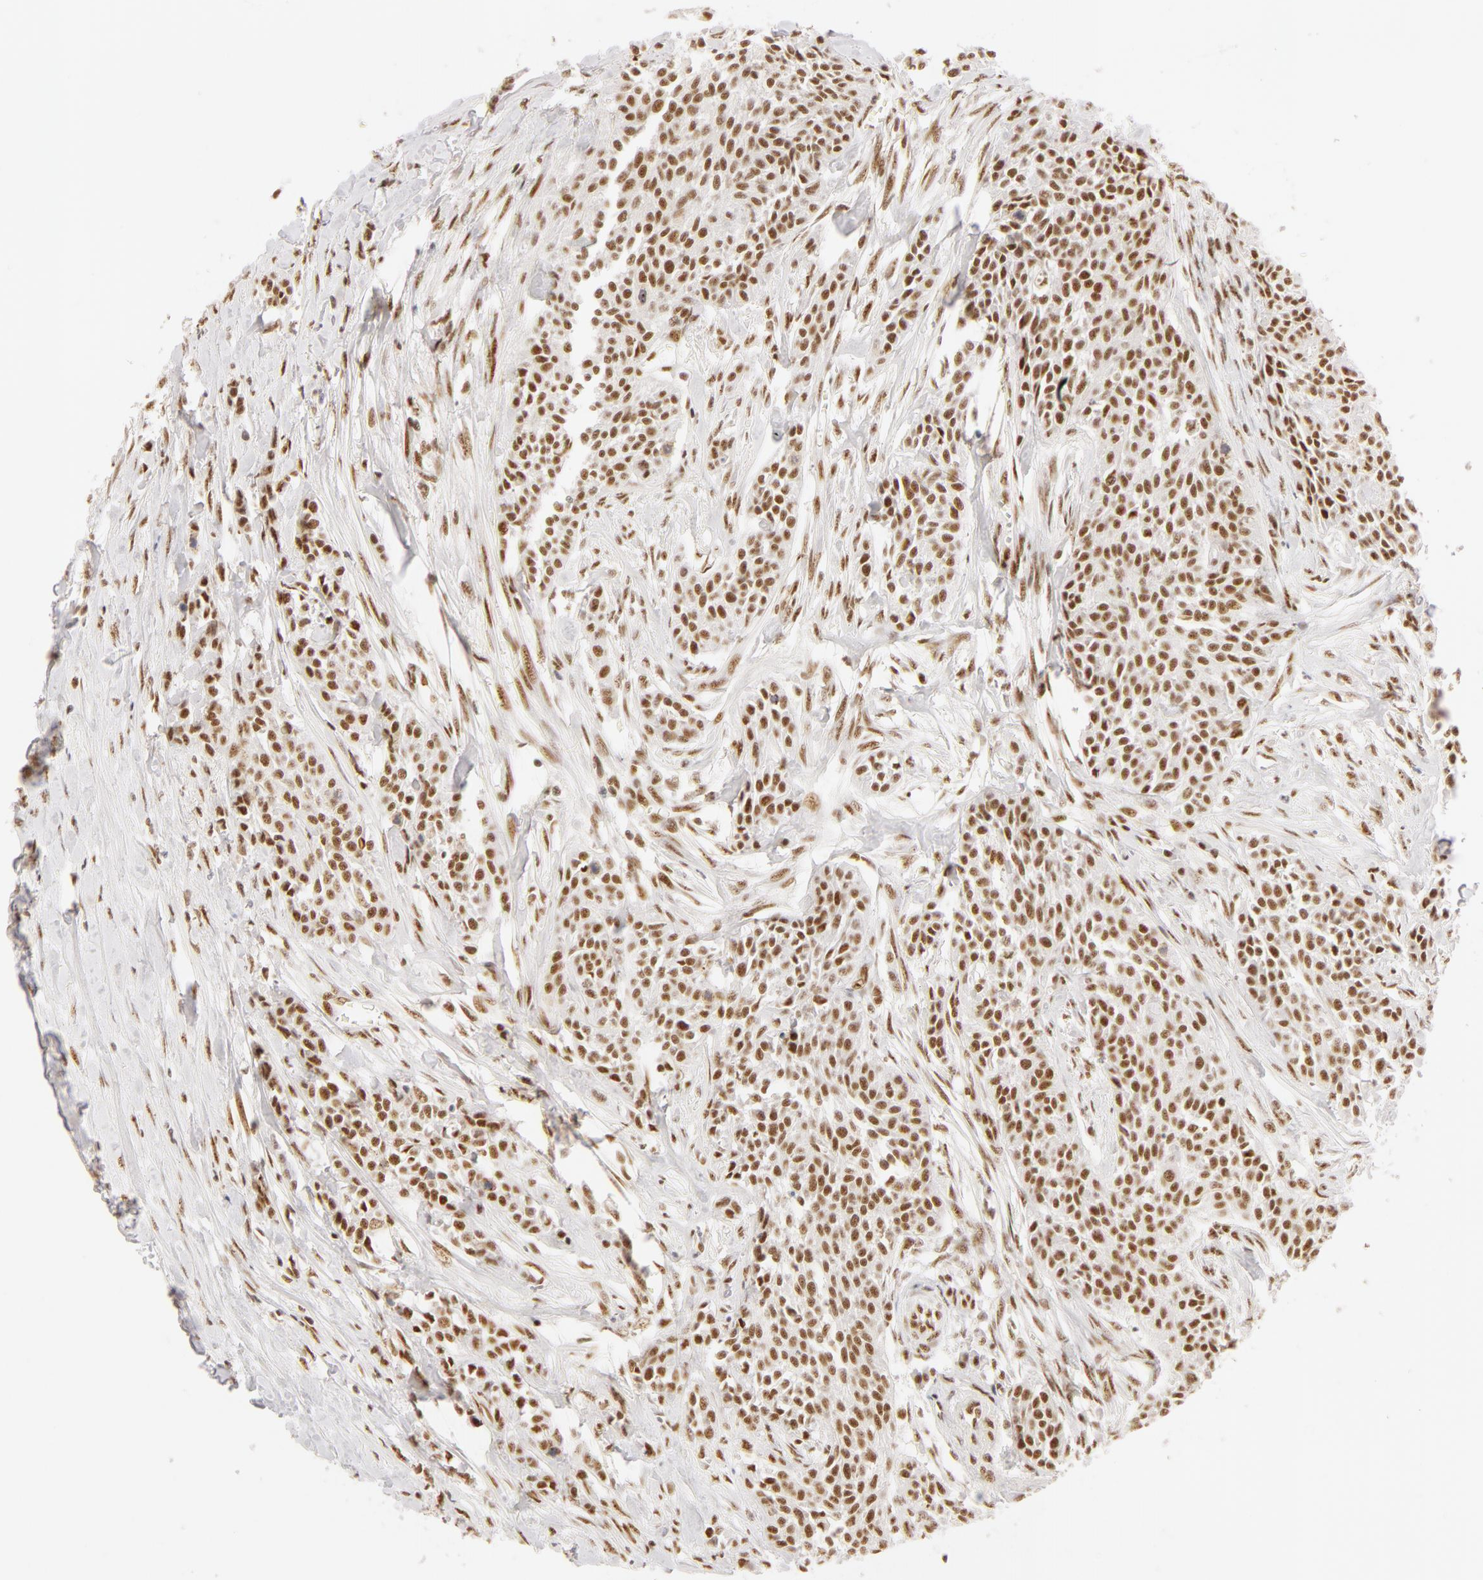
{"staining": {"intensity": "moderate", "quantity": ">75%", "location": "nuclear"}, "tissue": "urothelial cancer", "cell_type": "Tumor cells", "image_type": "cancer", "snomed": [{"axis": "morphology", "description": "Urothelial carcinoma, High grade"}, {"axis": "topography", "description": "Urinary bladder"}], "caption": "Immunohistochemistry (IHC) of urothelial cancer displays medium levels of moderate nuclear expression in about >75% of tumor cells. (Brightfield microscopy of DAB IHC at high magnification).", "gene": "RBM39", "patient": {"sex": "male", "age": 56}}